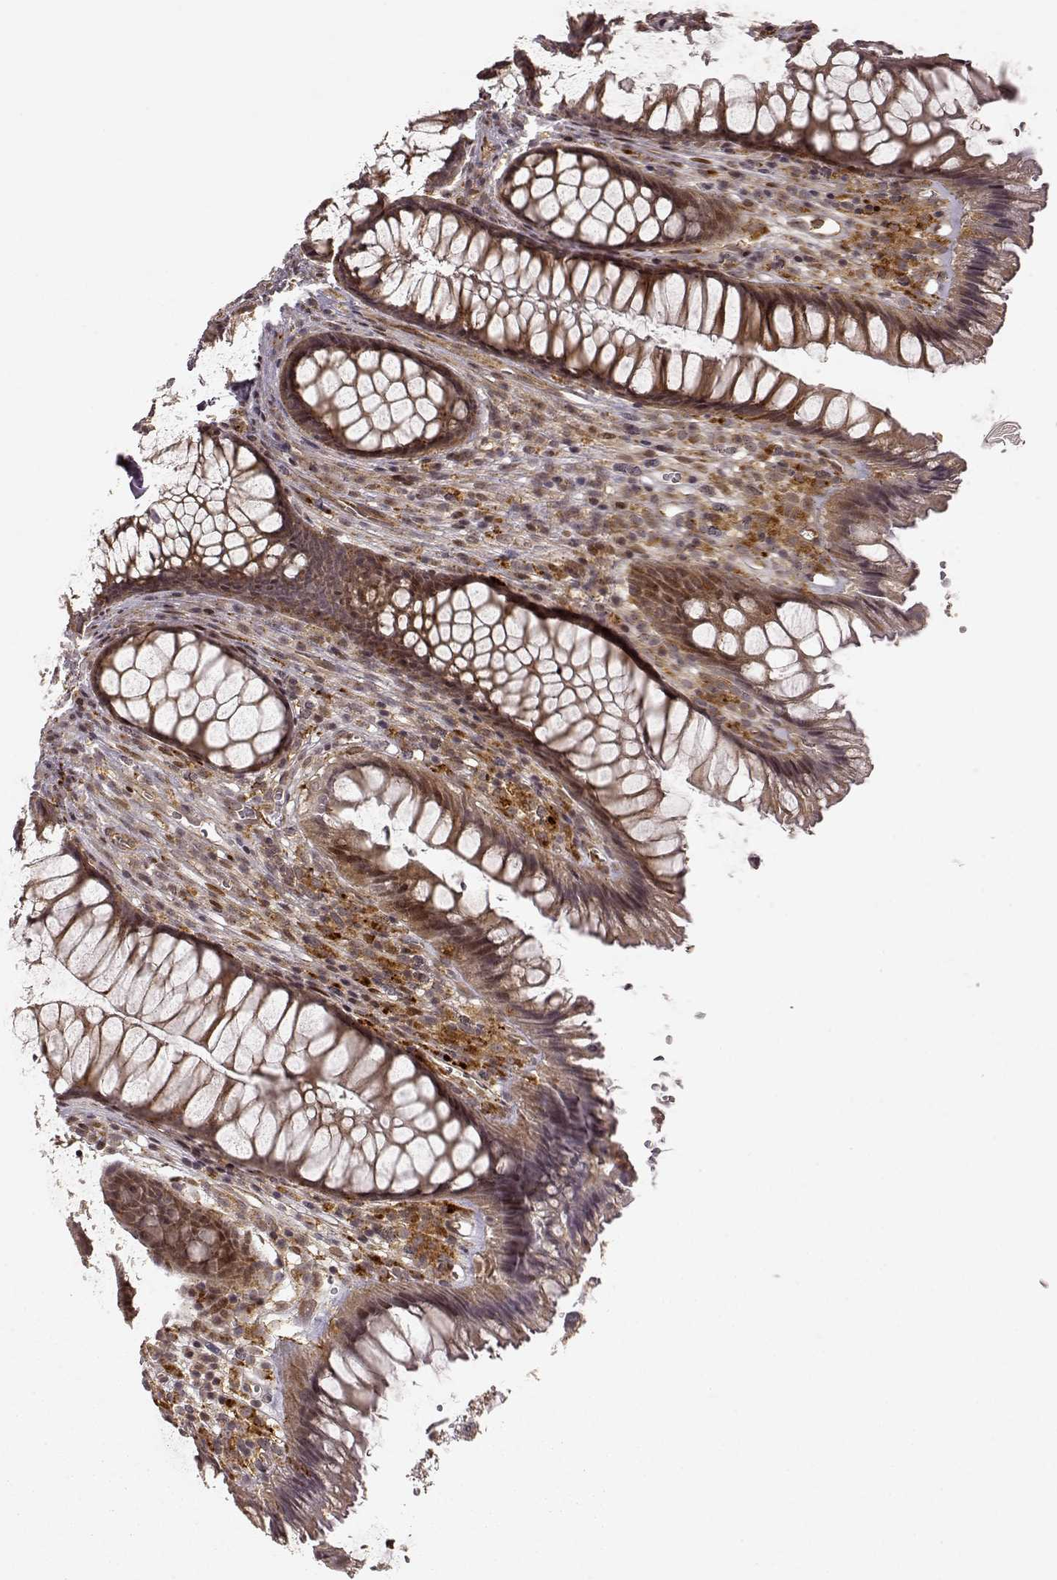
{"staining": {"intensity": "weak", "quantity": ">75%", "location": "cytoplasmic/membranous"}, "tissue": "rectum", "cell_type": "Glandular cells", "image_type": "normal", "snomed": [{"axis": "morphology", "description": "Normal tissue, NOS"}, {"axis": "topography", "description": "Smooth muscle"}, {"axis": "topography", "description": "Rectum"}], "caption": "Rectum stained with DAB immunohistochemistry (IHC) shows low levels of weak cytoplasmic/membranous expression in about >75% of glandular cells.", "gene": "SLC12A9", "patient": {"sex": "male", "age": 53}}